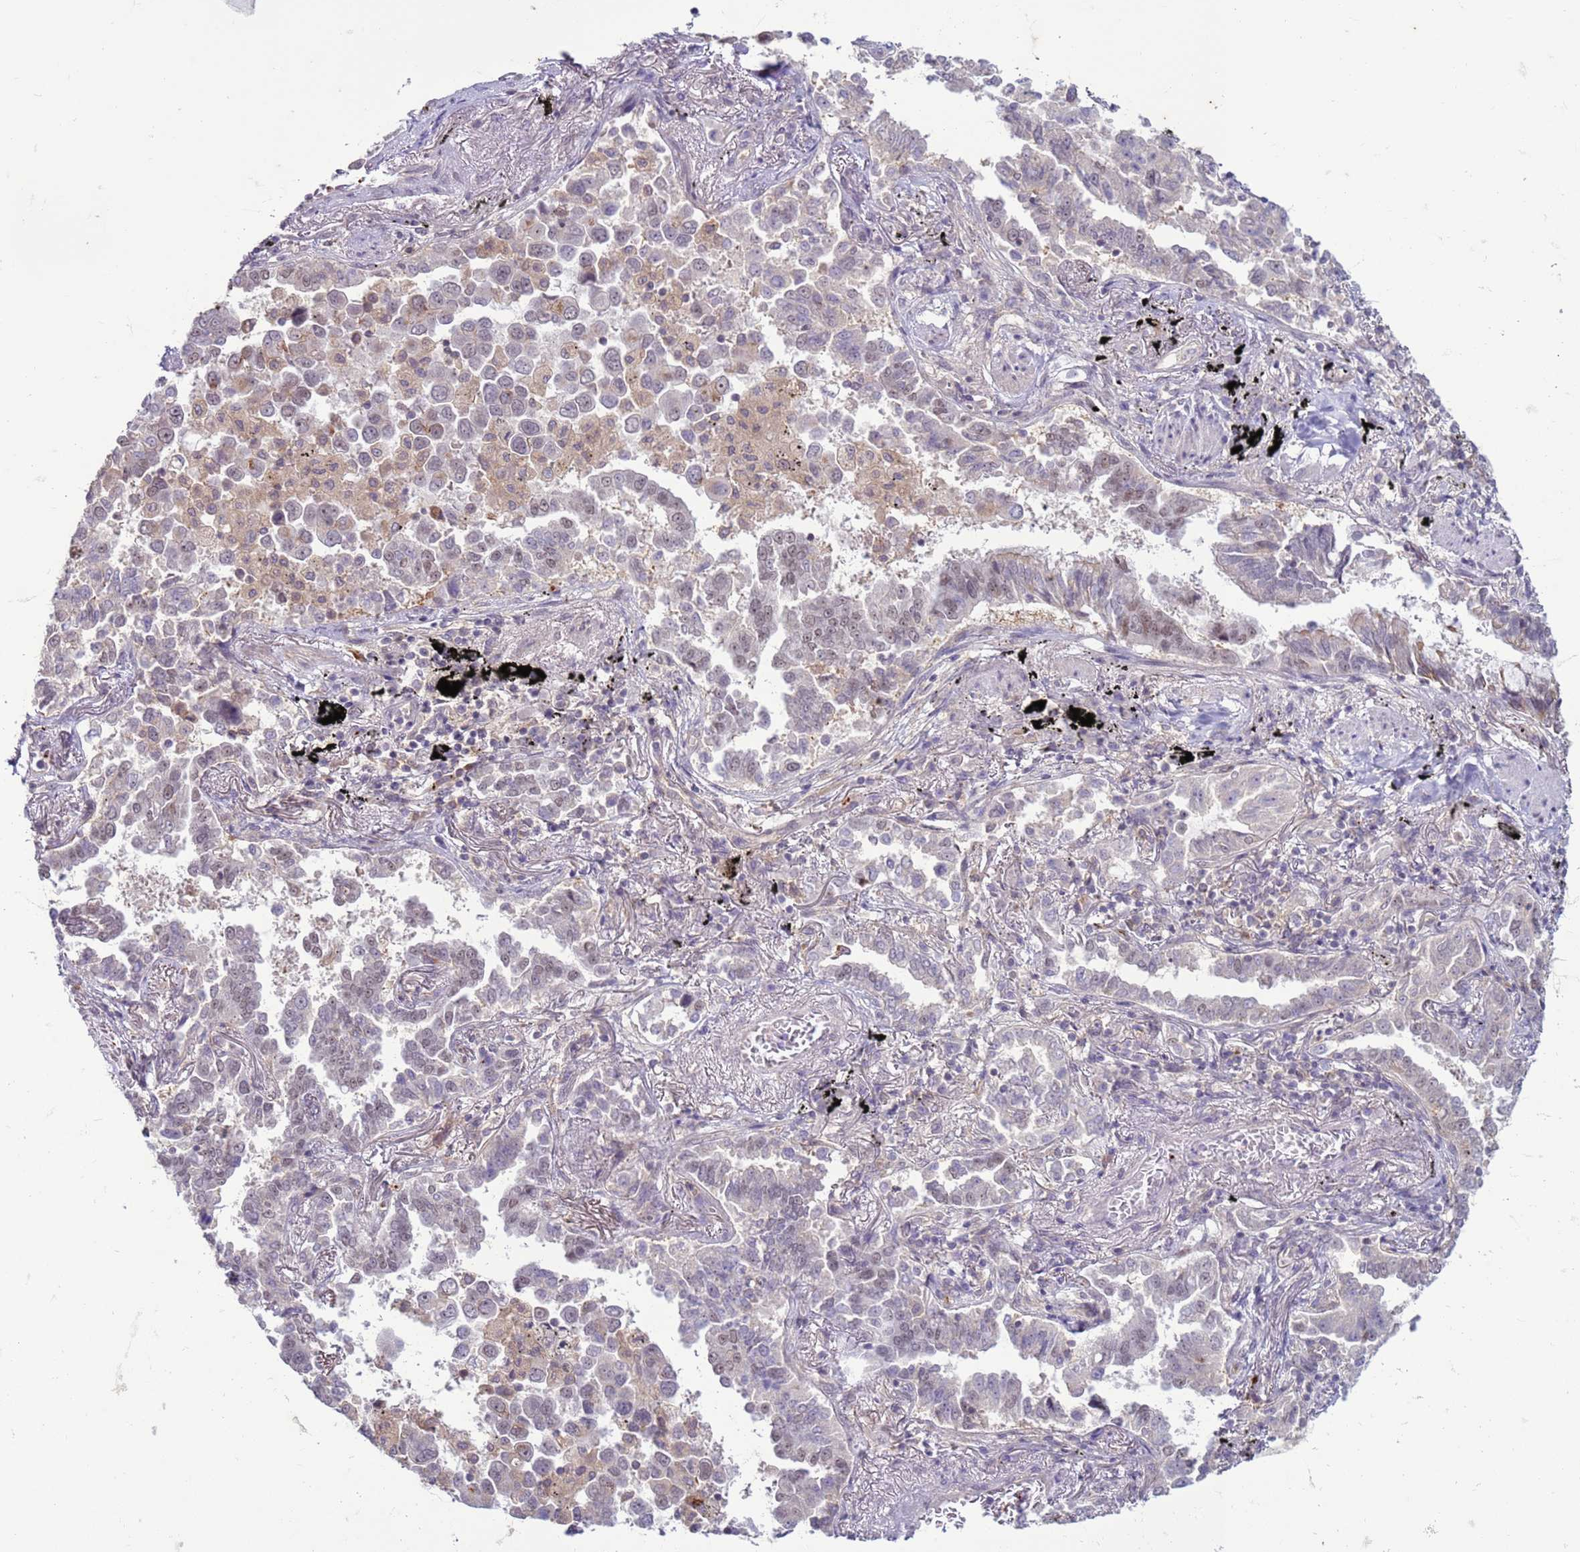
{"staining": {"intensity": "negative", "quantity": "none", "location": "none"}, "tissue": "lung cancer", "cell_type": "Tumor cells", "image_type": "cancer", "snomed": [{"axis": "morphology", "description": "Adenocarcinoma, NOS"}, {"axis": "topography", "description": "Lung"}], "caption": "IHC of lung cancer shows no positivity in tumor cells. (DAB (3,3'-diaminobenzidine) immunohistochemistry with hematoxylin counter stain).", "gene": "SLC15A3", "patient": {"sex": "male", "age": 67}}